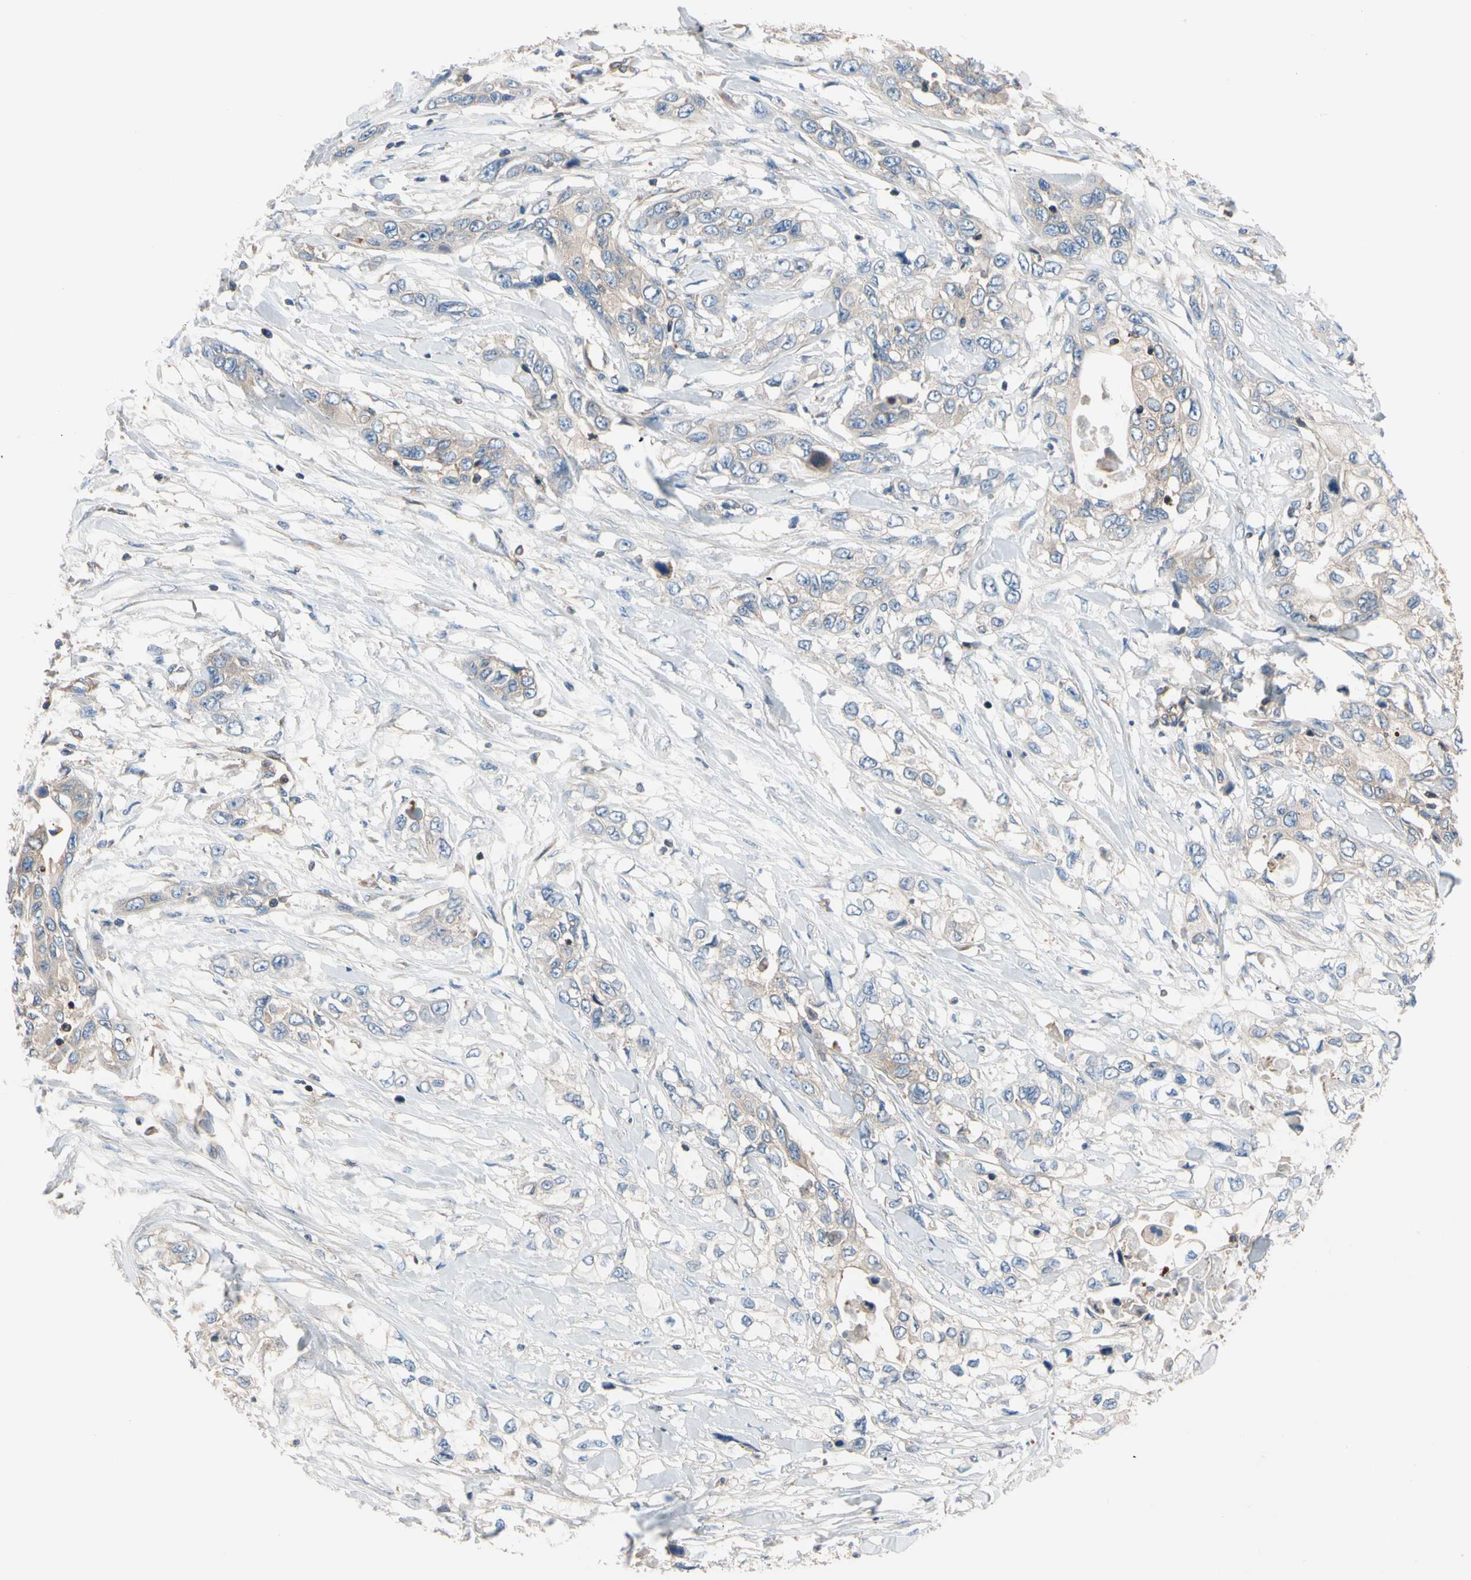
{"staining": {"intensity": "weak", "quantity": "<25%", "location": "cytoplasmic/membranous"}, "tissue": "pancreatic cancer", "cell_type": "Tumor cells", "image_type": "cancer", "snomed": [{"axis": "morphology", "description": "Adenocarcinoma, NOS"}, {"axis": "topography", "description": "Pancreas"}], "caption": "Immunohistochemical staining of pancreatic cancer reveals no significant staining in tumor cells.", "gene": "ROCK1", "patient": {"sex": "female", "age": 70}}